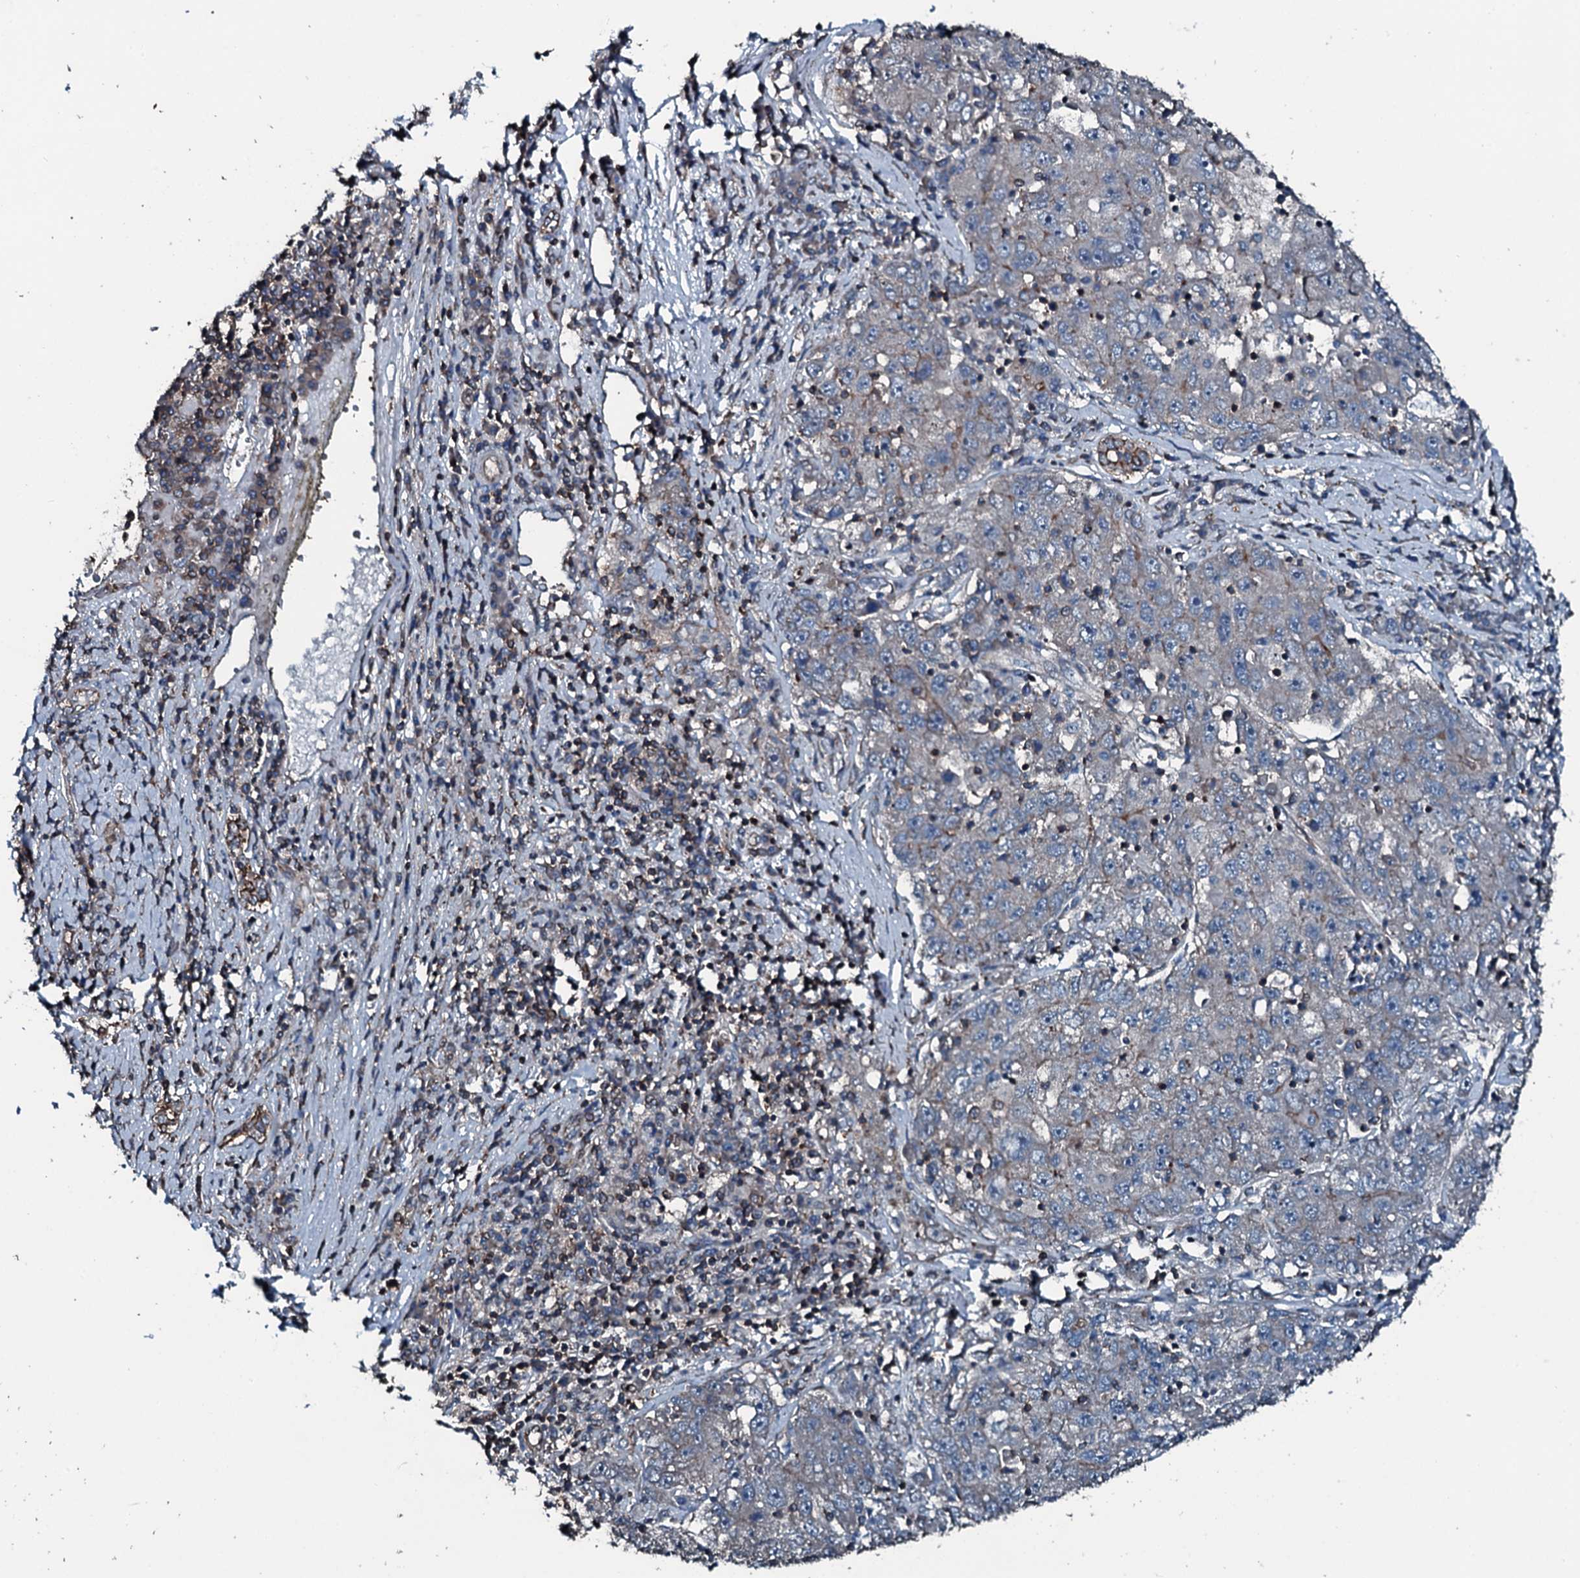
{"staining": {"intensity": "negative", "quantity": "none", "location": "none"}, "tissue": "liver cancer", "cell_type": "Tumor cells", "image_type": "cancer", "snomed": [{"axis": "morphology", "description": "Carcinoma, Hepatocellular, NOS"}, {"axis": "topography", "description": "Liver"}], "caption": "Tumor cells are negative for brown protein staining in liver cancer.", "gene": "SLC25A38", "patient": {"sex": "male", "age": 49}}